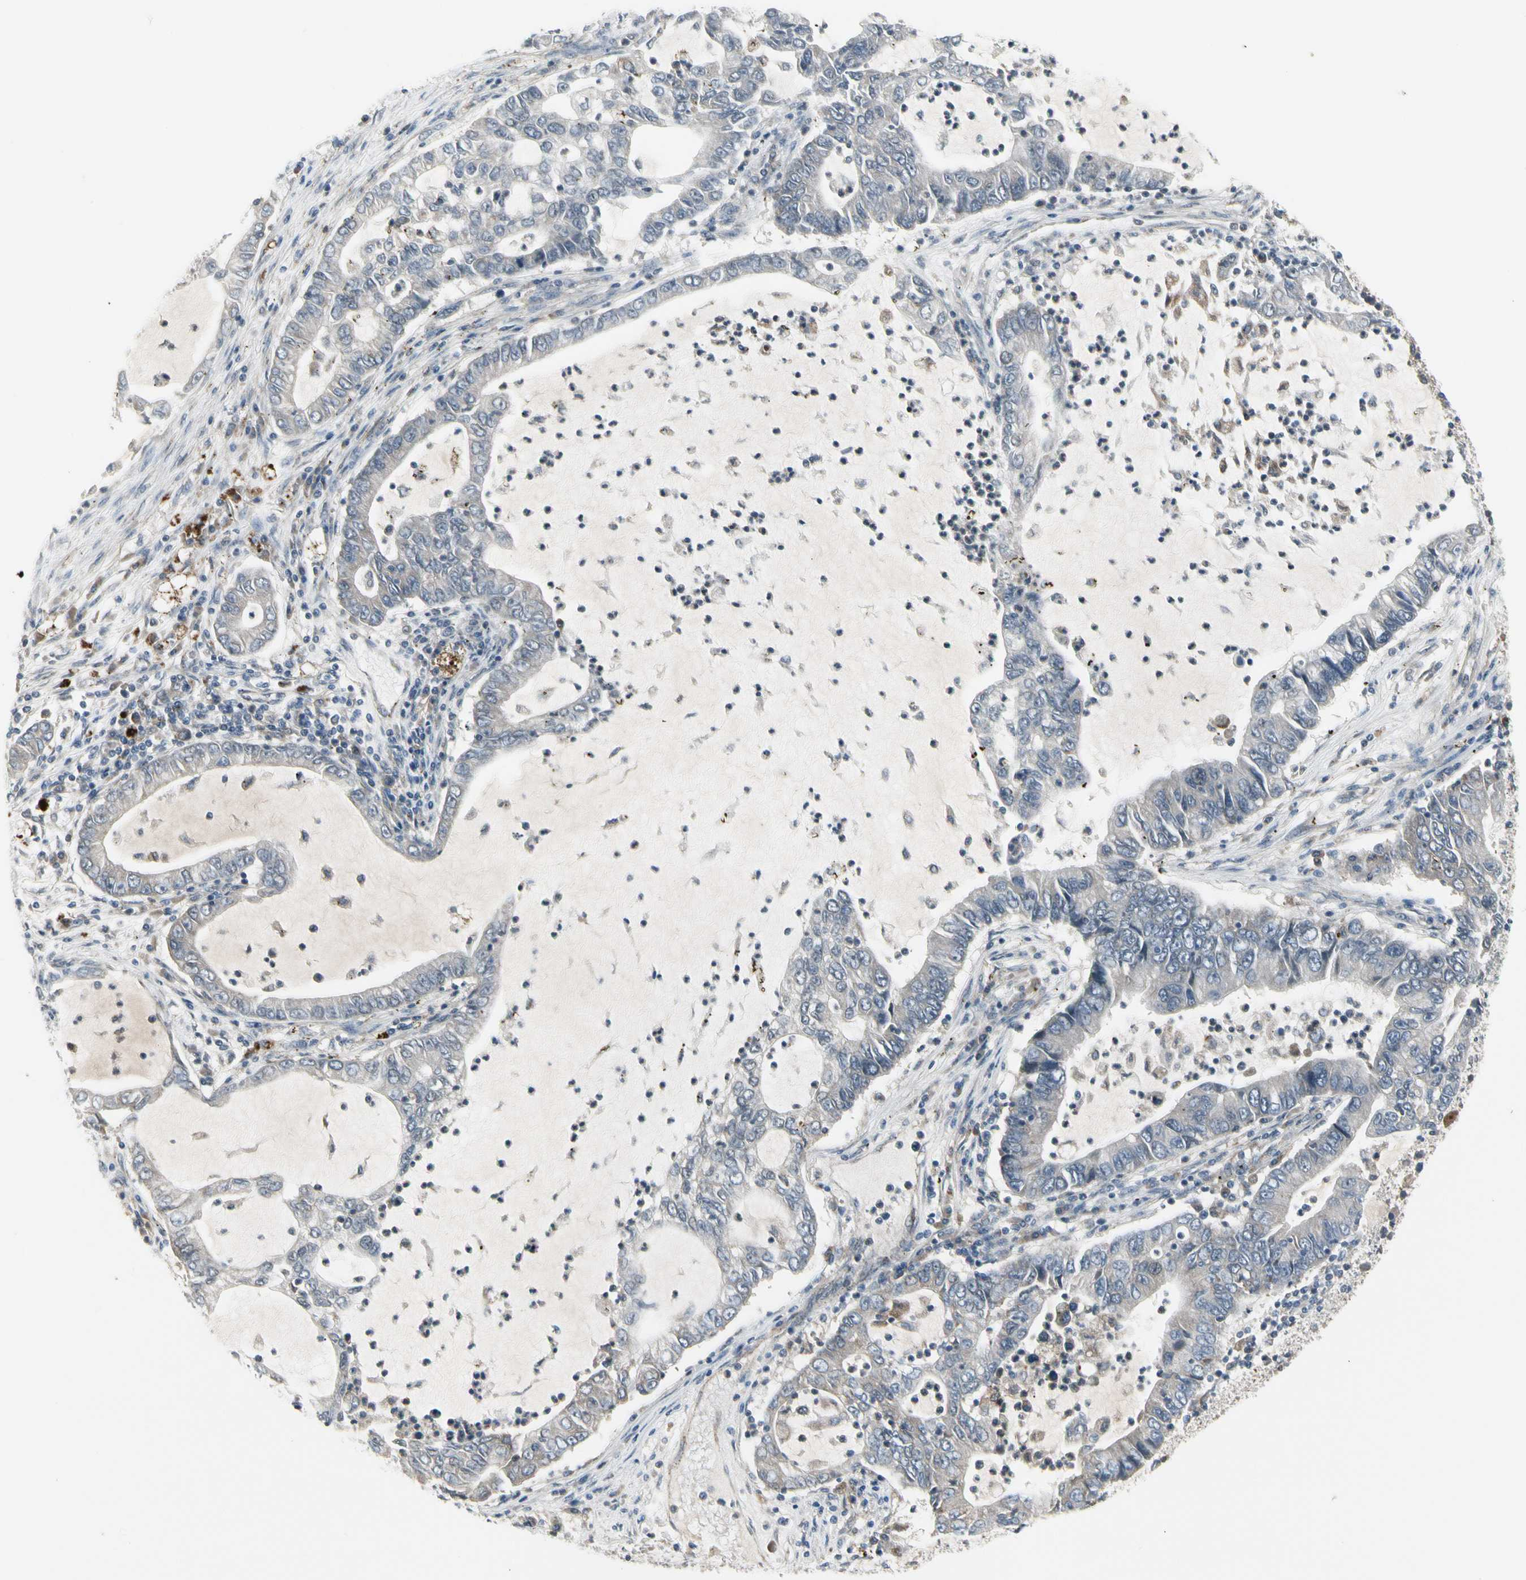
{"staining": {"intensity": "weak", "quantity": "<25%", "location": "cytoplasmic/membranous"}, "tissue": "lung cancer", "cell_type": "Tumor cells", "image_type": "cancer", "snomed": [{"axis": "morphology", "description": "Adenocarcinoma, NOS"}, {"axis": "topography", "description": "Lung"}], "caption": "Immunohistochemical staining of lung cancer (adenocarcinoma) exhibits no significant expression in tumor cells.", "gene": "GRN", "patient": {"sex": "female", "age": 51}}